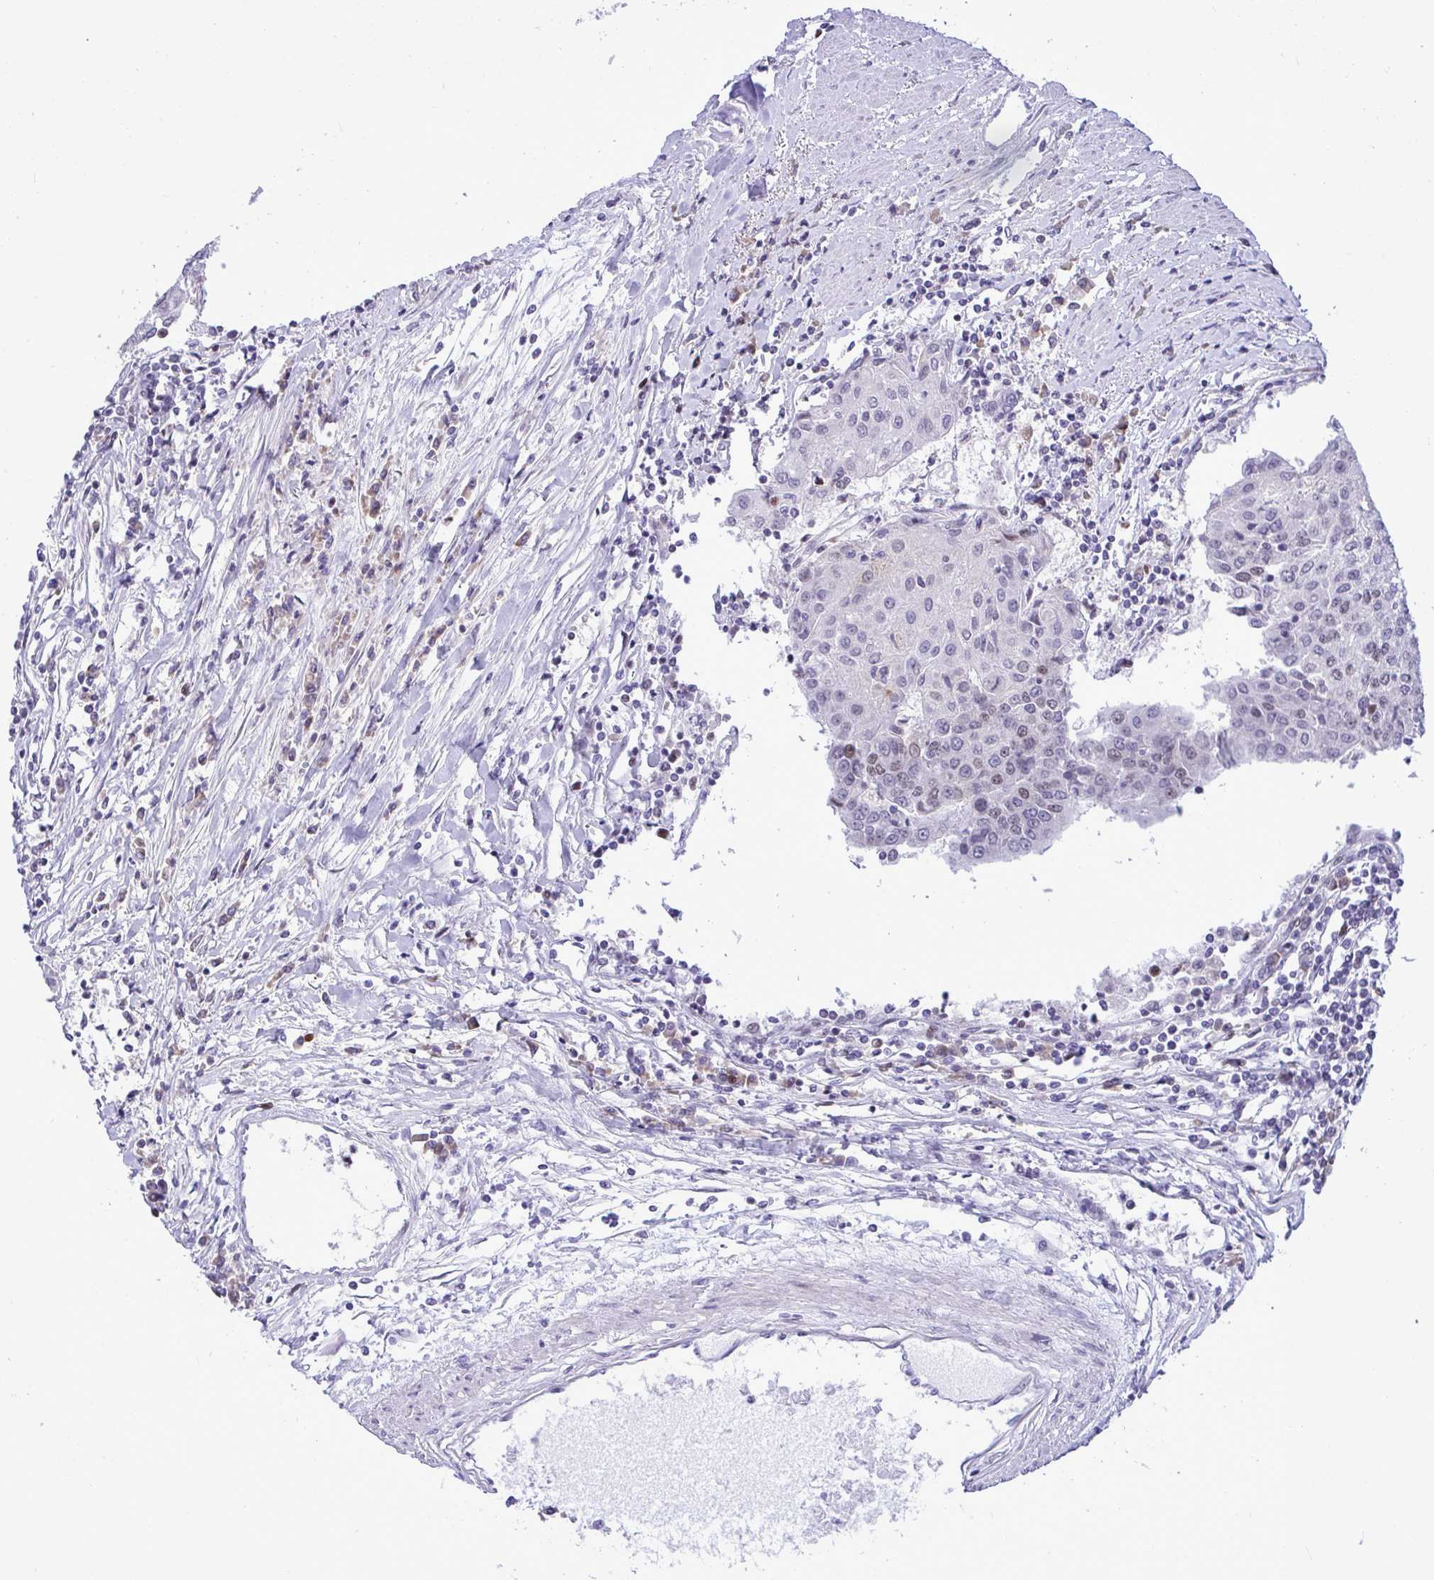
{"staining": {"intensity": "moderate", "quantity": "<25%", "location": "nuclear"}, "tissue": "urothelial cancer", "cell_type": "Tumor cells", "image_type": "cancer", "snomed": [{"axis": "morphology", "description": "Urothelial carcinoma, High grade"}, {"axis": "topography", "description": "Urinary bladder"}], "caption": "Immunohistochemical staining of urothelial carcinoma (high-grade) demonstrates low levels of moderate nuclear protein staining in approximately <25% of tumor cells.", "gene": "C1QL2", "patient": {"sex": "female", "age": 85}}